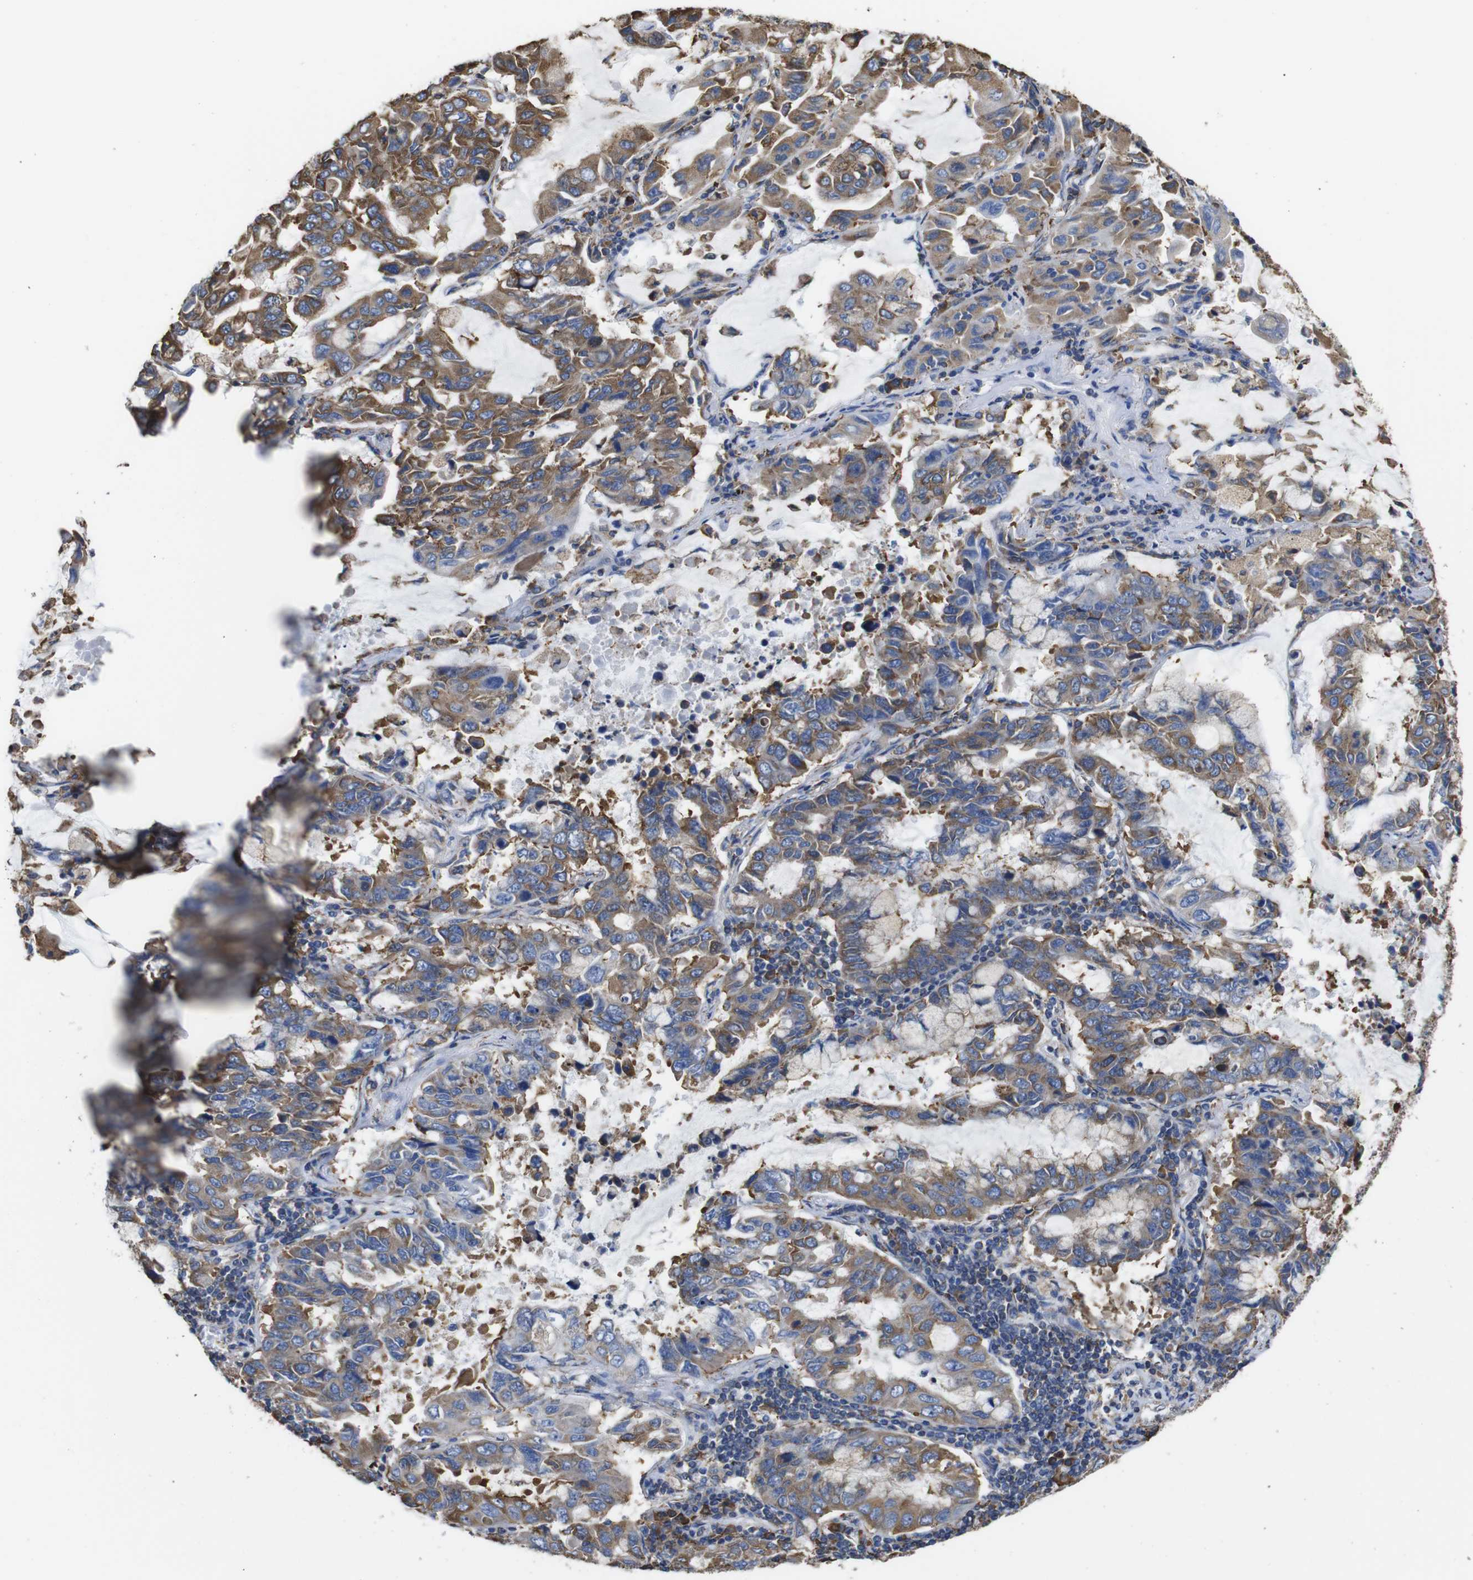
{"staining": {"intensity": "moderate", "quantity": ">75%", "location": "cytoplasmic/membranous"}, "tissue": "lung cancer", "cell_type": "Tumor cells", "image_type": "cancer", "snomed": [{"axis": "morphology", "description": "Adenocarcinoma, NOS"}, {"axis": "topography", "description": "Lung"}], "caption": "There is medium levels of moderate cytoplasmic/membranous expression in tumor cells of lung cancer (adenocarcinoma), as demonstrated by immunohistochemical staining (brown color).", "gene": "PPIB", "patient": {"sex": "male", "age": 64}}